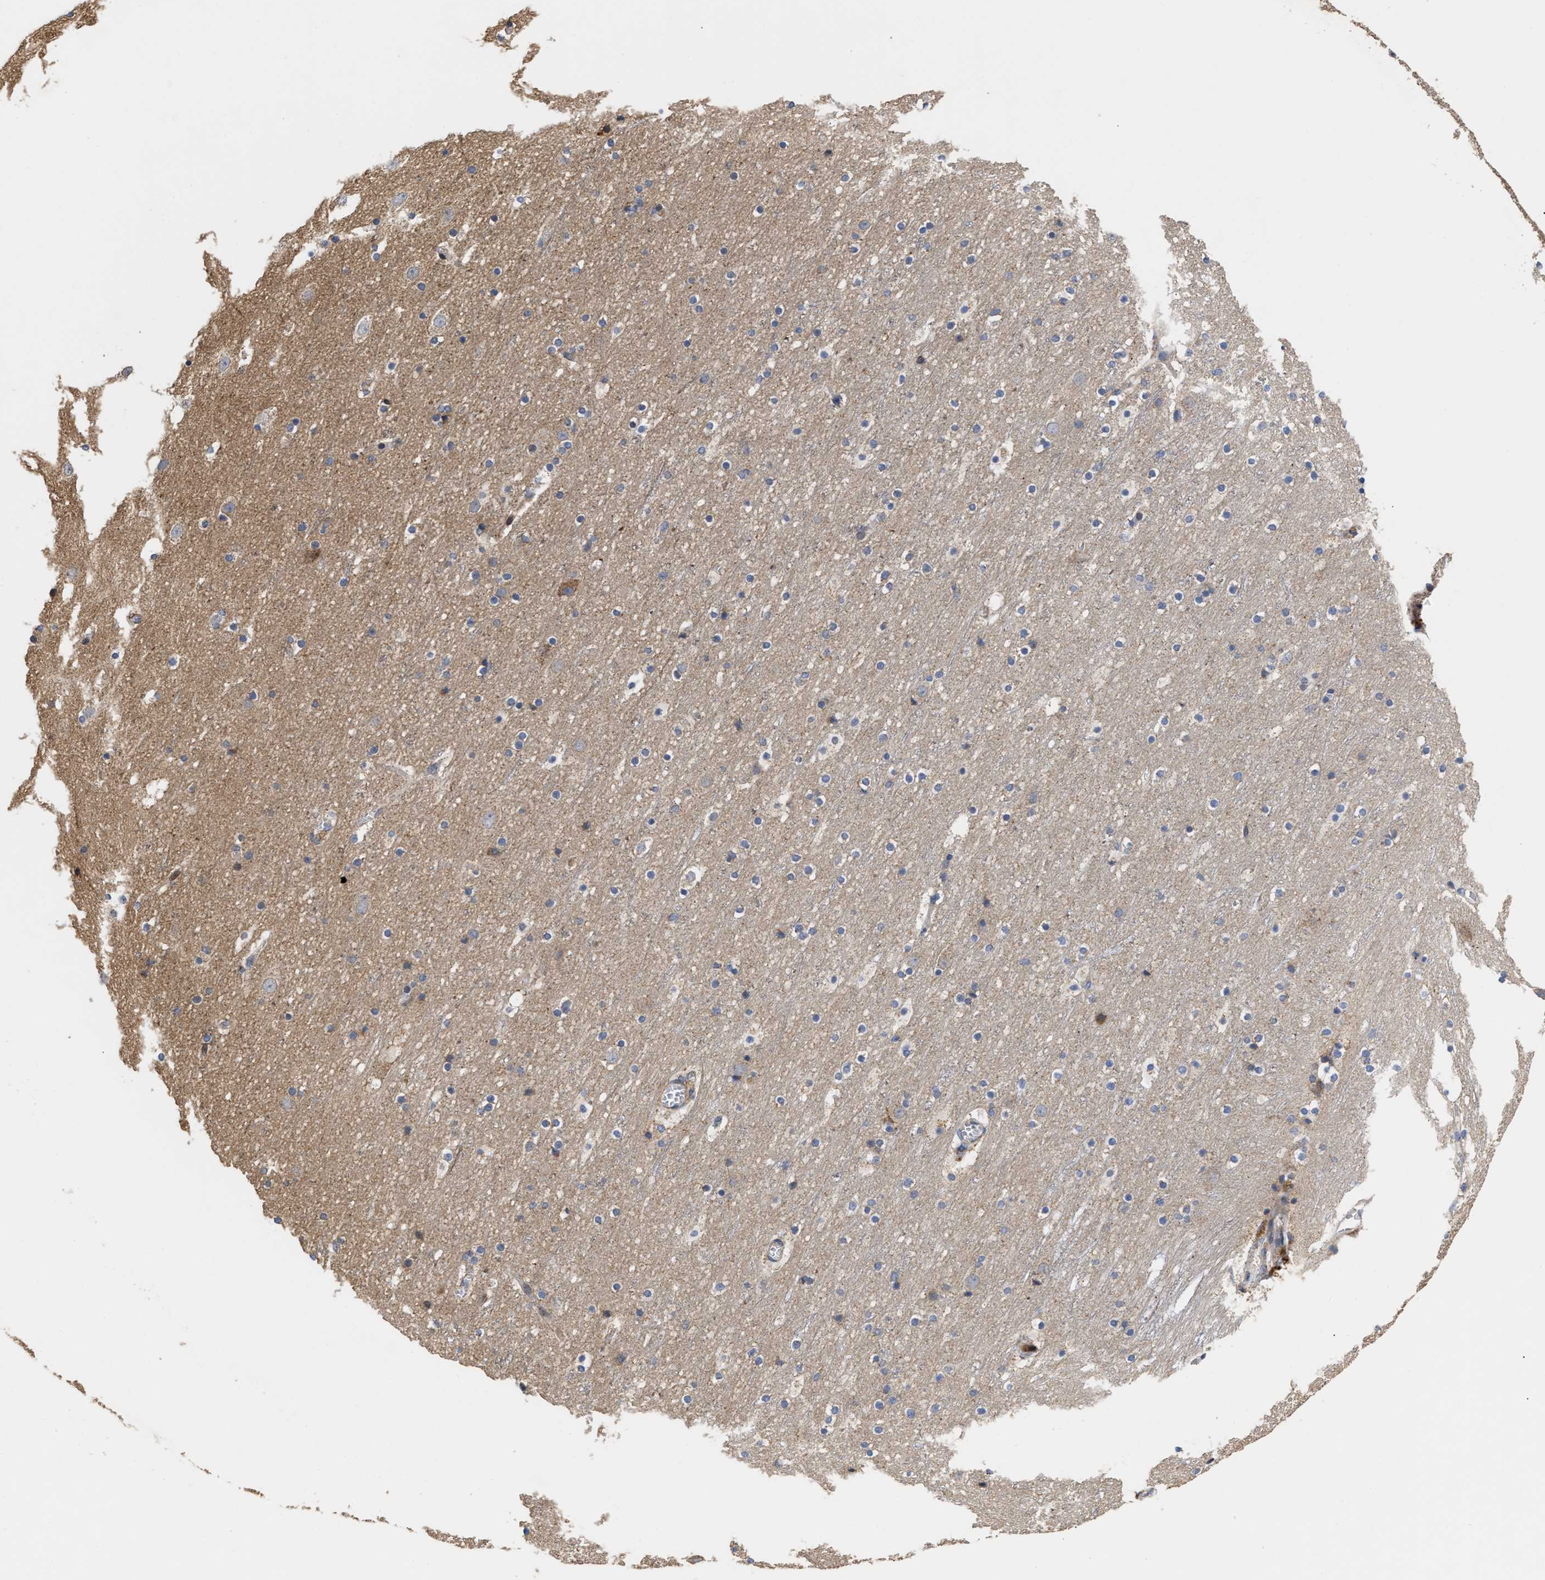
{"staining": {"intensity": "negative", "quantity": "none", "location": "none"}, "tissue": "cerebral cortex", "cell_type": "Endothelial cells", "image_type": "normal", "snomed": [{"axis": "morphology", "description": "Normal tissue, NOS"}, {"axis": "topography", "description": "Cerebral cortex"}], "caption": "Photomicrograph shows no protein staining in endothelial cells of benign cerebral cortex. (IHC, brightfield microscopy, high magnification).", "gene": "MALSU1", "patient": {"sex": "male", "age": 45}}